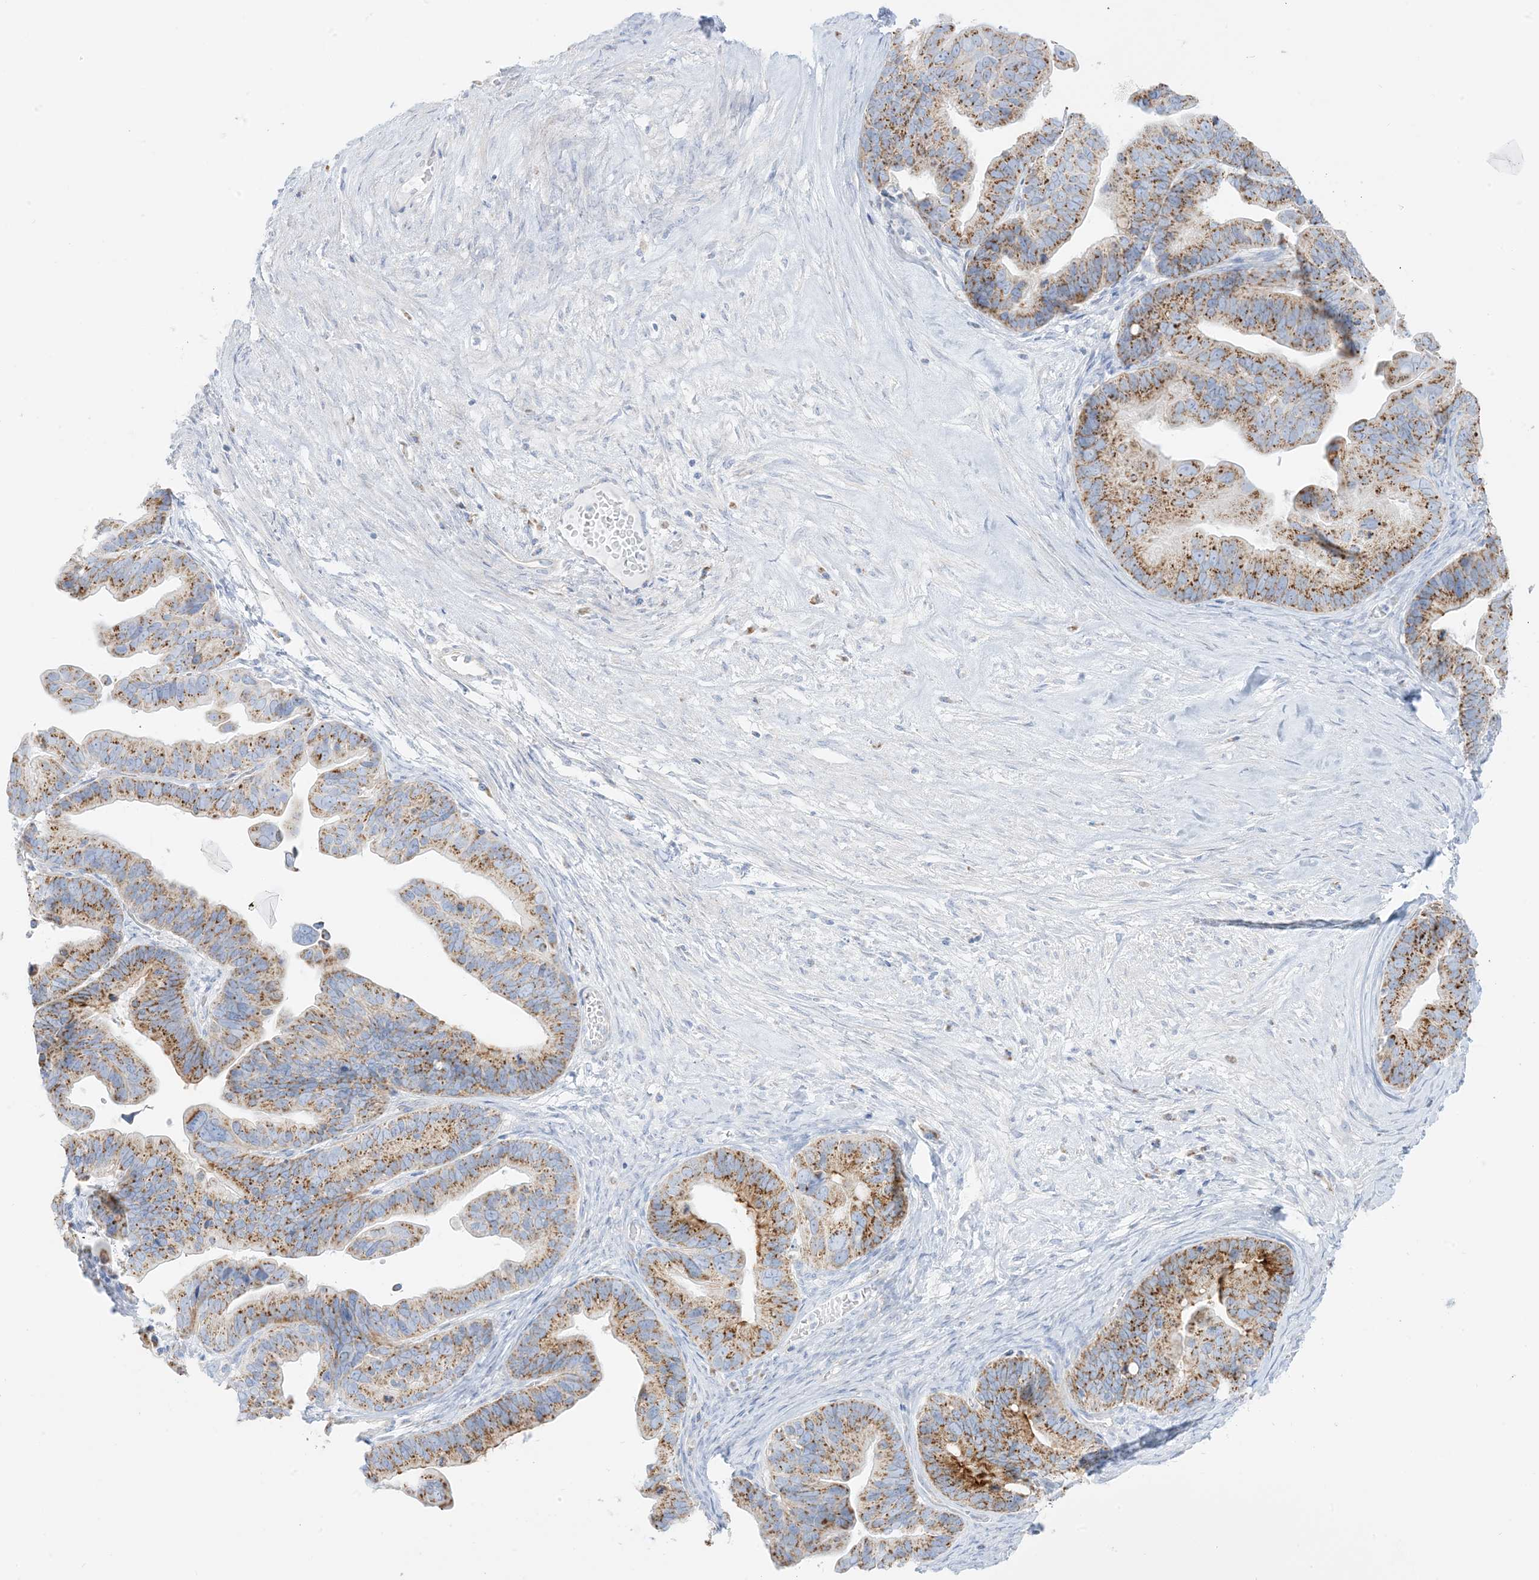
{"staining": {"intensity": "moderate", "quantity": ">75%", "location": "cytoplasmic/membranous"}, "tissue": "ovarian cancer", "cell_type": "Tumor cells", "image_type": "cancer", "snomed": [{"axis": "morphology", "description": "Cystadenocarcinoma, serous, NOS"}, {"axis": "topography", "description": "Ovary"}], "caption": "A photomicrograph of human ovarian cancer (serous cystadenocarcinoma) stained for a protein reveals moderate cytoplasmic/membranous brown staining in tumor cells.", "gene": "SLC26A3", "patient": {"sex": "female", "age": 56}}